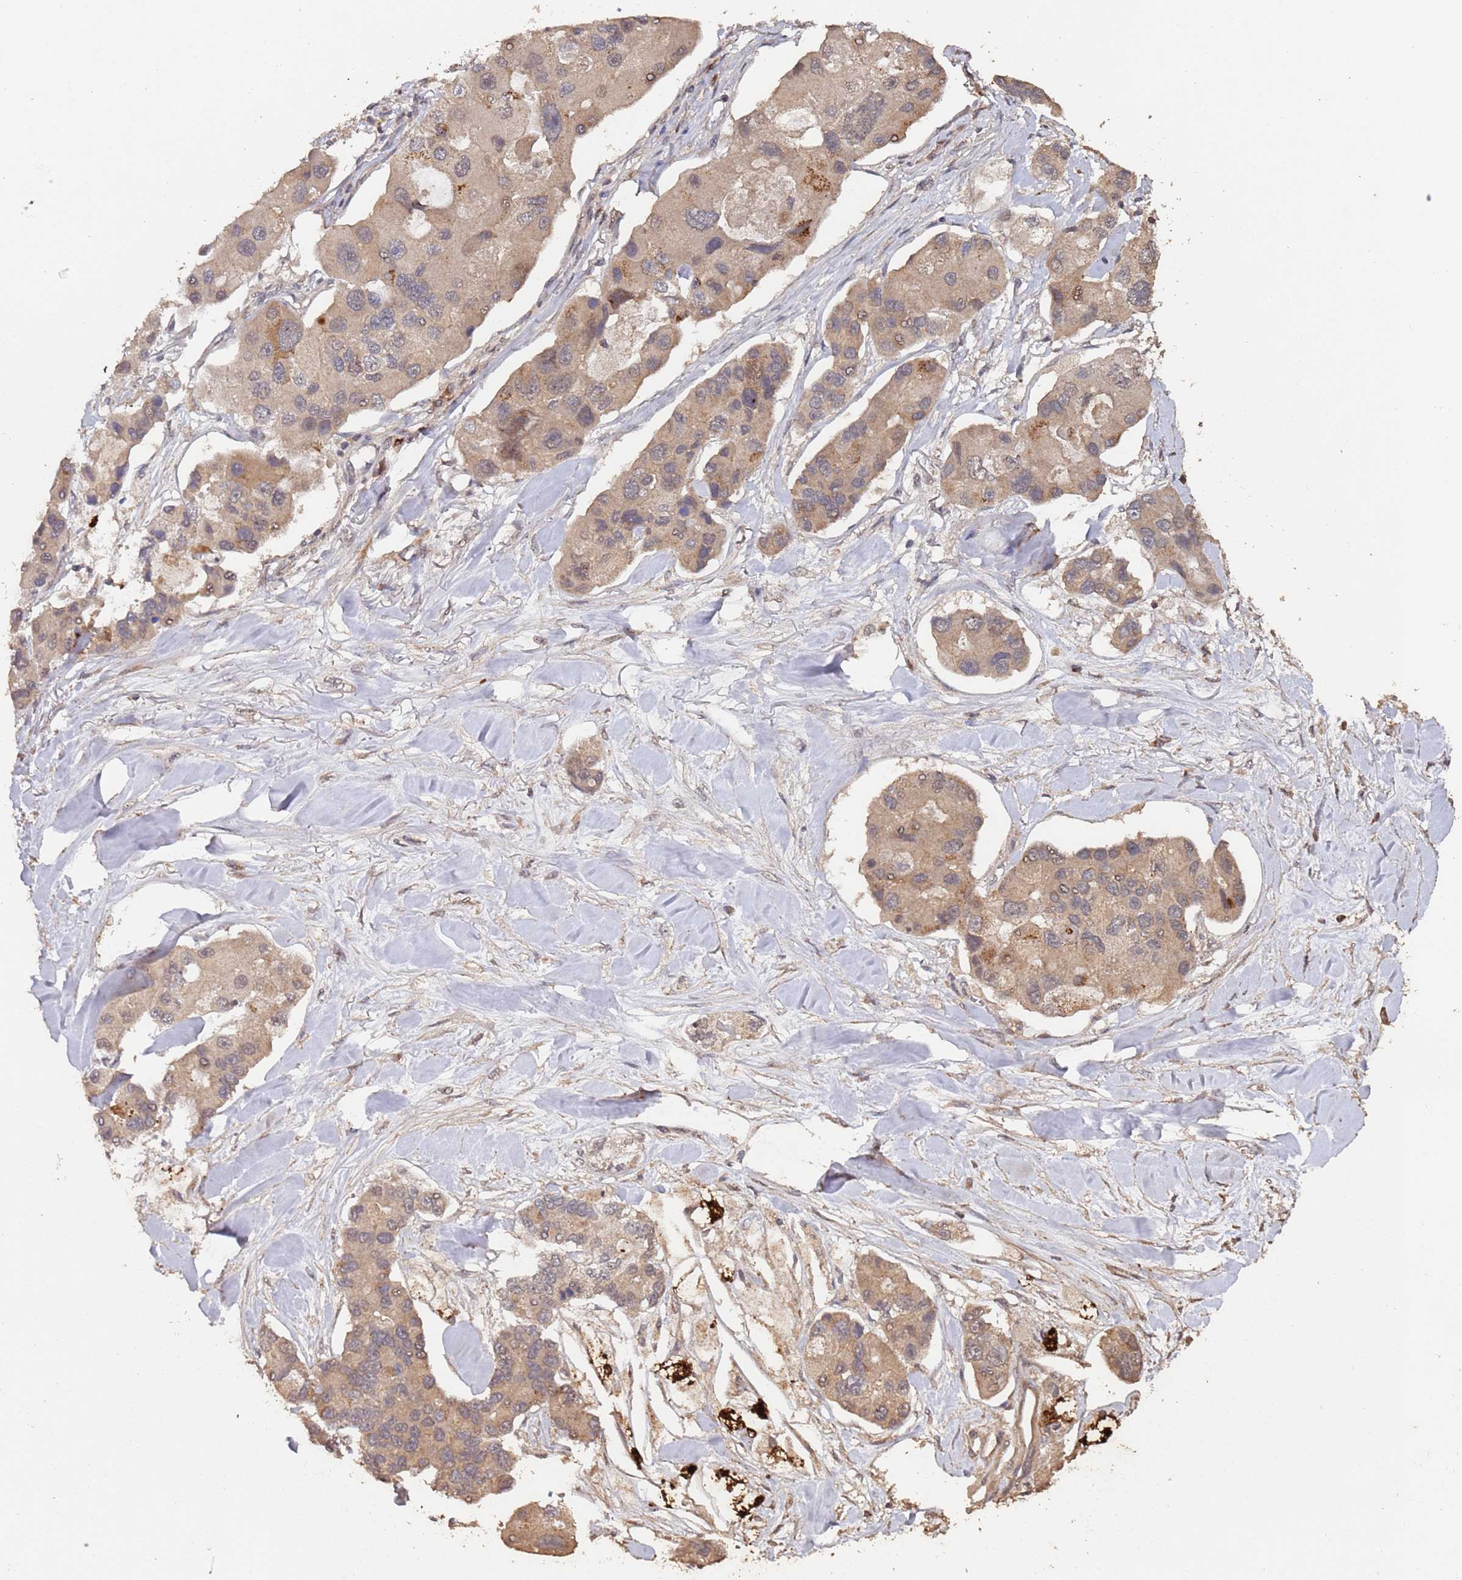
{"staining": {"intensity": "weak", "quantity": ">75%", "location": "cytoplasmic/membranous"}, "tissue": "lung cancer", "cell_type": "Tumor cells", "image_type": "cancer", "snomed": [{"axis": "morphology", "description": "Adenocarcinoma, NOS"}, {"axis": "topography", "description": "Lung"}], "caption": "Immunohistochemical staining of lung adenocarcinoma displays weak cytoplasmic/membranous protein expression in approximately >75% of tumor cells.", "gene": "FRAT1", "patient": {"sex": "female", "age": 54}}